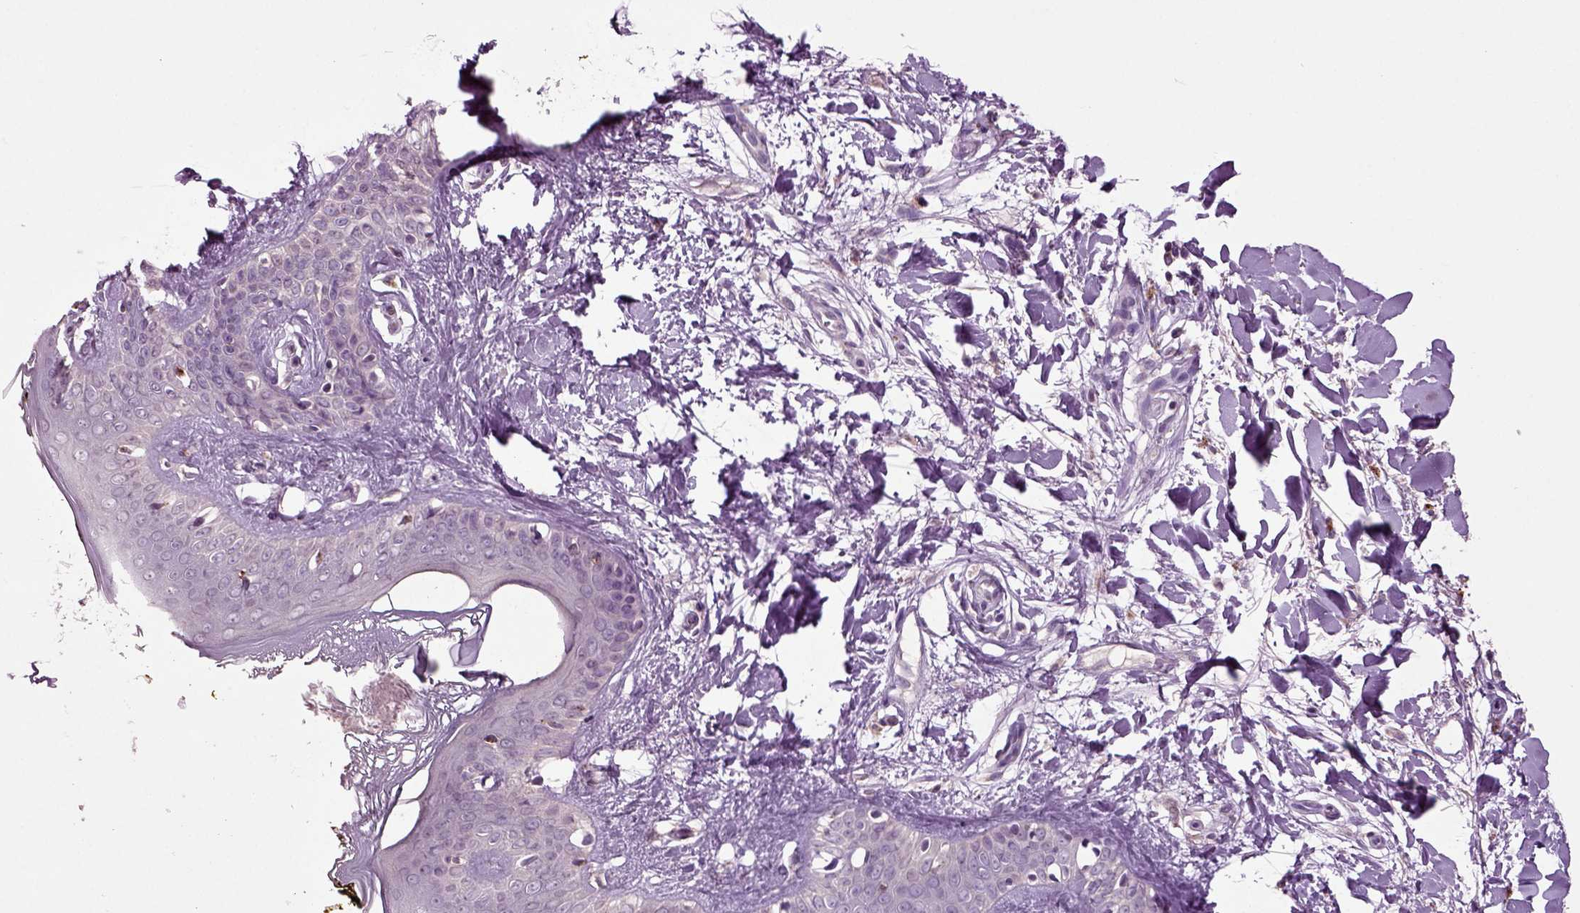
{"staining": {"intensity": "negative", "quantity": "none", "location": "none"}, "tissue": "skin", "cell_type": "Fibroblasts", "image_type": "normal", "snomed": [{"axis": "morphology", "description": "Normal tissue, NOS"}, {"axis": "topography", "description": "Skin"}], "caption": "Immunohistochemistry image of normal human skin stained for a protein (brown), which exhibits no positivity in fibroblasts.", "gene": "SLC17A6", "patient": {"sex": "female", "age": 34}}